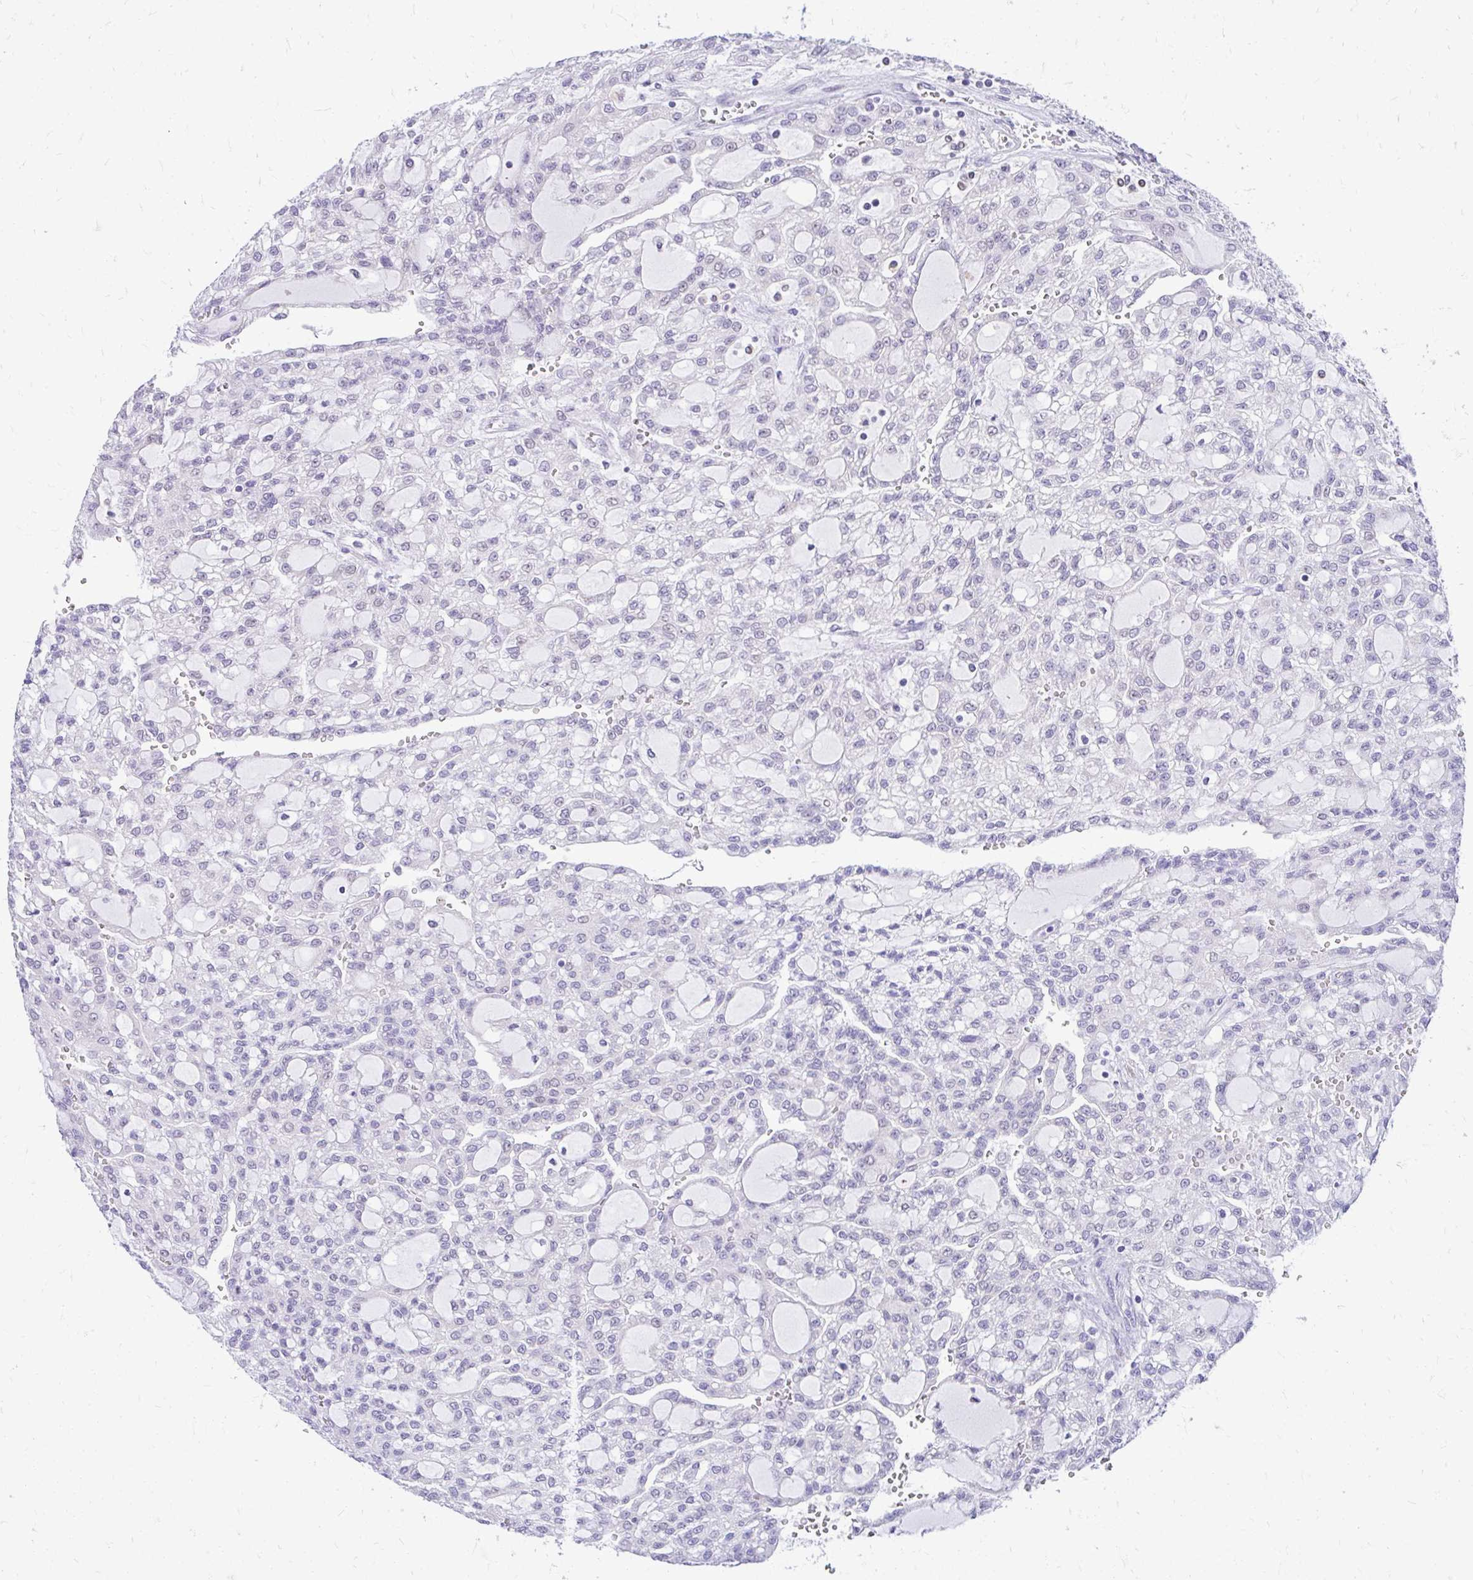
{"staining": {"intensity": "negative", "quantity": "none", "location": "none"}, "tissue": "renal cancer", "cell_type": "Tumor cells", "image_type": "cancer", "snomed": [{"axis": "morphology", "description": "Adenocarcinoma, NOS"}, {"axis": "topography", "description": "Kidney"}], "caption": "A micrograph of human renal cancer (adenocarcinoma) is negative for staining in tumor cells. Brightfield microscopy of immunohistochemistry stained with DAB (brown) and hematoxylin (blue), captured at high magnification.", "gene": "GLB1L2", "patient": {"sex": "male", "age": 63}}